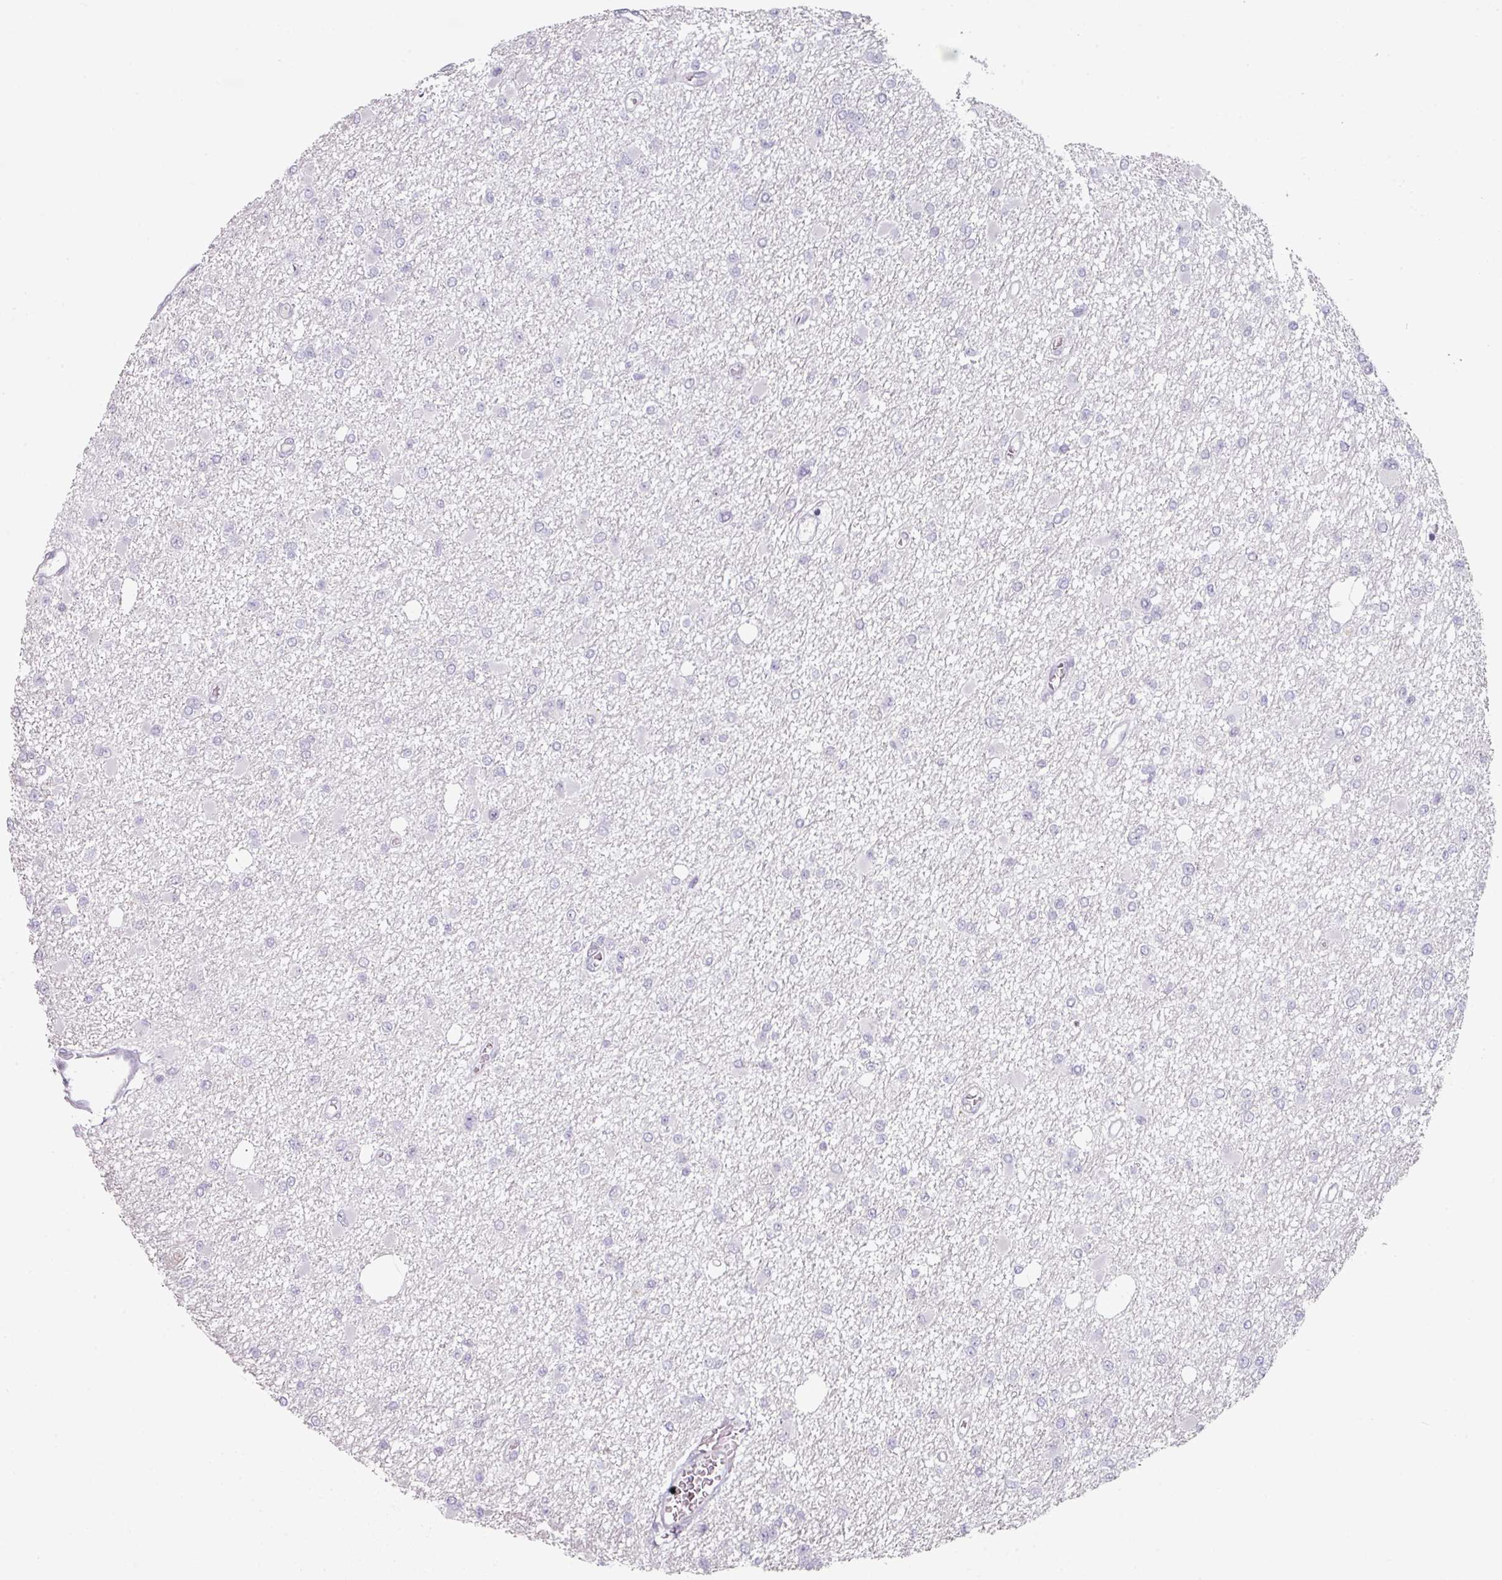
{"staining": {"intensity": "negative", "quantity": "none", "location": "none"}, "tissue": "glioma", "cell_type": "Tumor cells", "image_type": "cancer", "snomed": [{"axis": "morphology", "description": "Glioma, malignant, Low grade"}, {"axis": "topography", "description": "Brain"}], "caption": "This photomicrograph is of glioma stained with immunohistochemistry to label a protein in brown with the nuclei are counter-stained blue. There is no positivity in tumor cells.", "gene": "ELK1", "patient": {"sex": "female", "age": 22}}